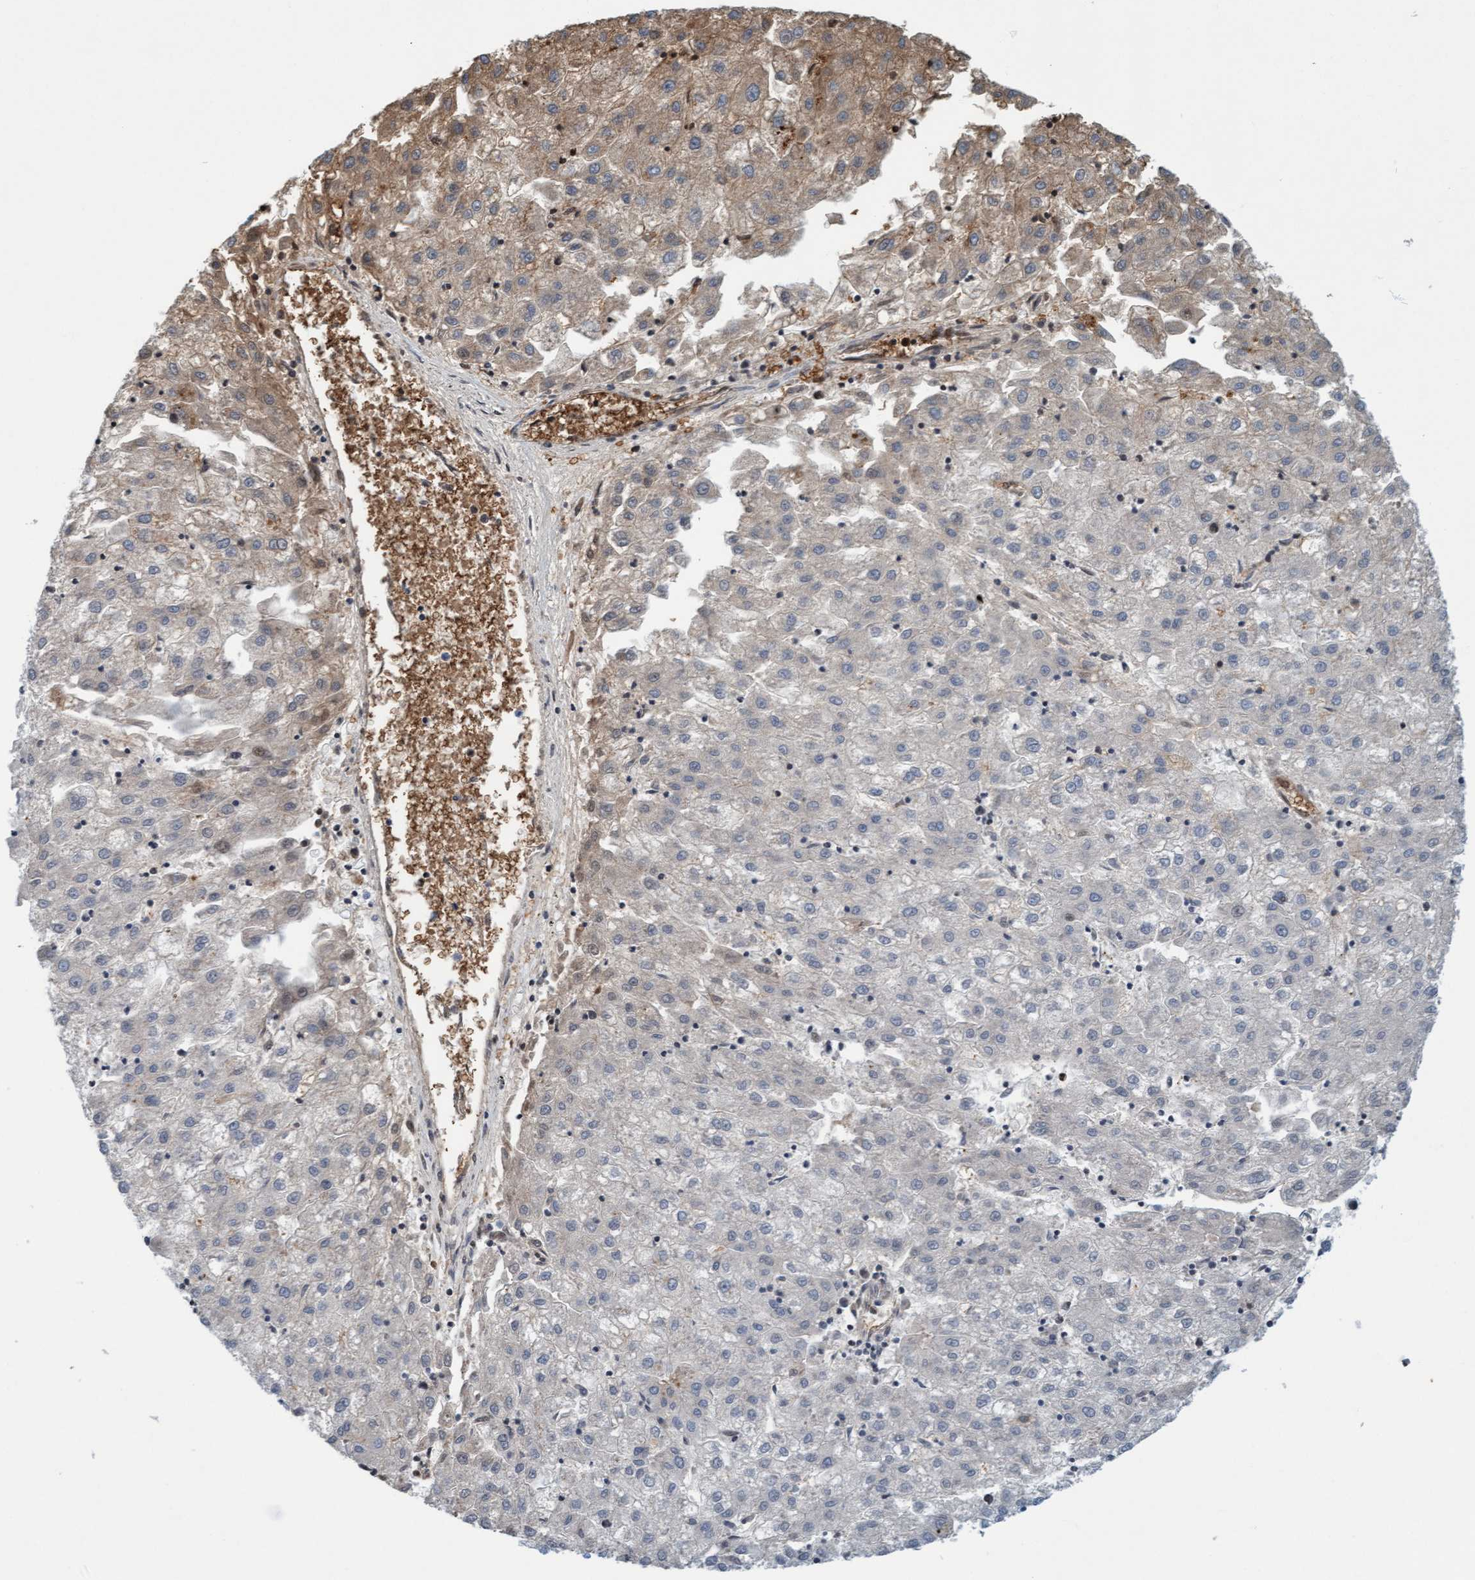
{"staining": {"intensity": "weak", "quantity": "<25%", "location": "cytoplasmic/membranous"}, "tissue": "liver cancer", "cell_type": "Tumor cells", "image_type": "cancer", "snomed": [{"axis": "morphology", "description": "Carcinoma, Hepatocellular, NOS"}, {"axis": "topography", "description": "Liver"}], "caption": "A micrograph of human liver hepatocellular carcinoma is negative for staining in tumor cells.", "gene": "P2RX5", "patient": {"sex": "male", "age": 72}}